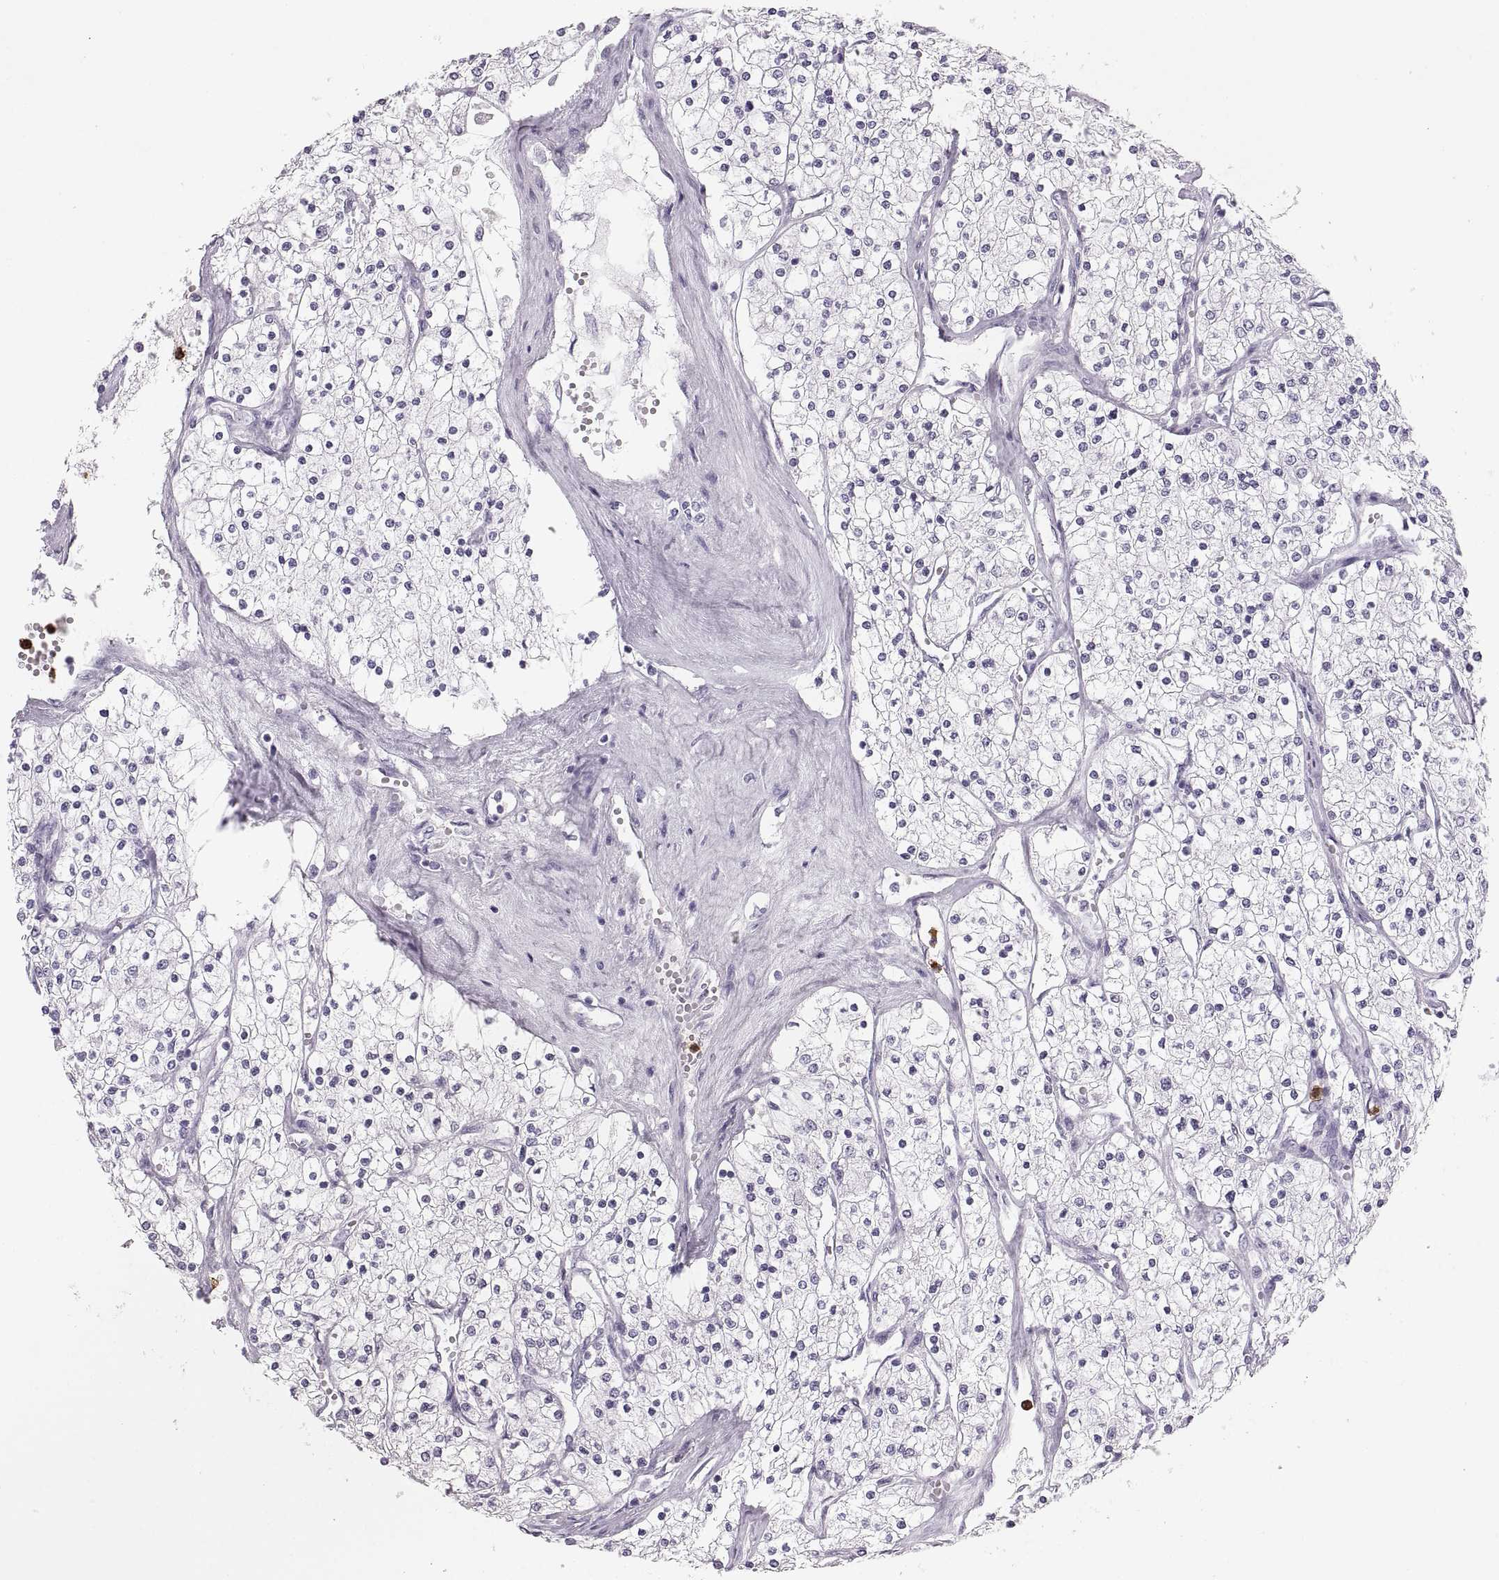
{"staining": {"intensity": "negative", "quantity": "none", "location": "none"}, "tissue": "renal cancer", "cell_type": "Tumor cells", "image_type": "cancer", "snomed": [{"axis": "morphology", "description": "Adenocarcinoma, NOS"}, {"axis": "topography", "description": "Kidney"}], "caption": "Tumor cells are negative for brown protein staining in renal adenocarcinoma.", "gene": "MILR1", "patient": {"sex": "male", "age": 80}}